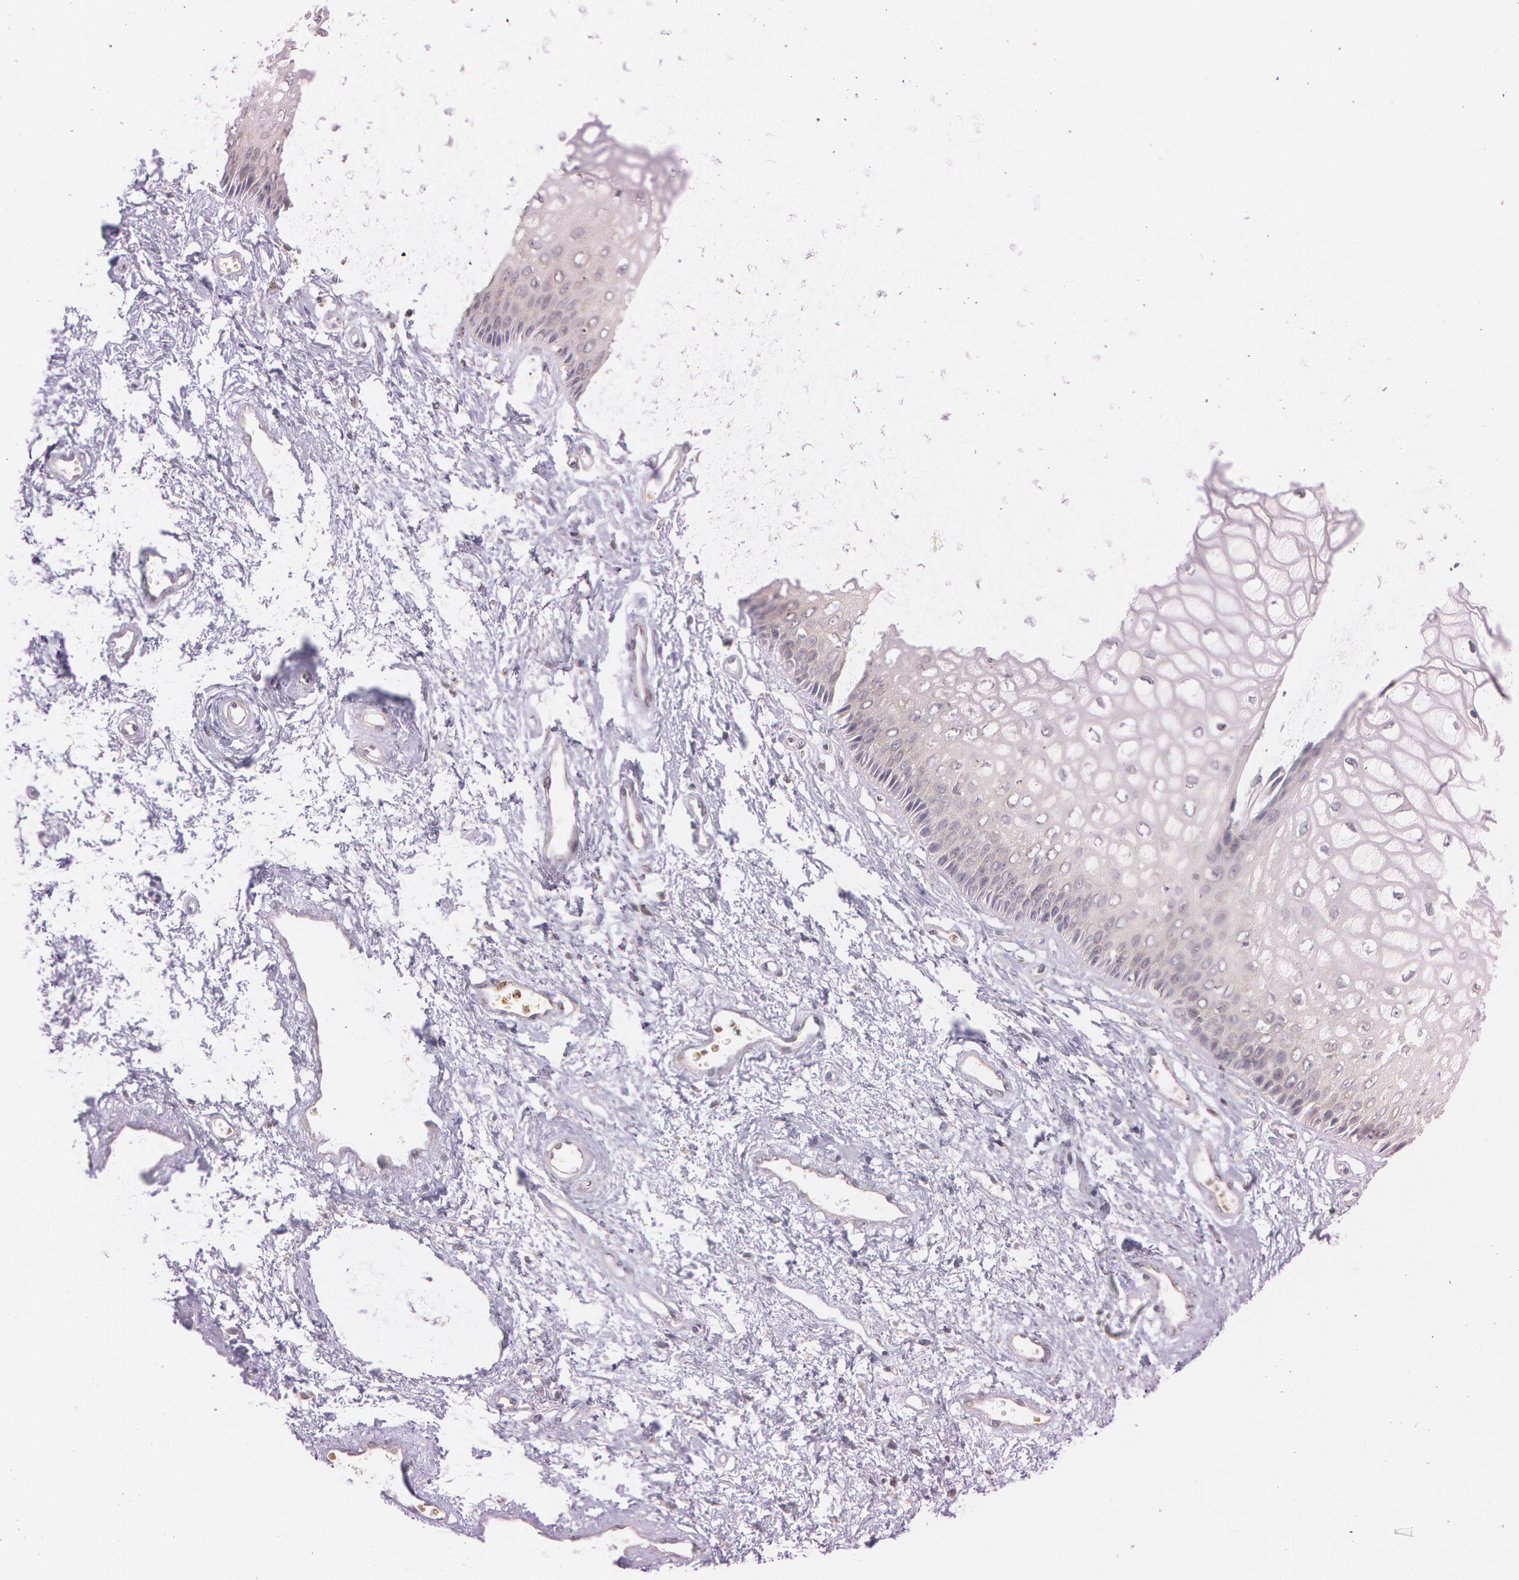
{"staining": {"intensity": "weak", "quantity": ">75%", "location": "cytoplasmic/membranous"}, "tissue": "vagina", "cell_type": "Squamous epithelial cells", "image_type": "normal", "snomed": [{"axis": "morphology", "description": "Normal tissue, NOS"}, {"axis": "topography", "description": "Vagina"}], "caption": "Vagina stained with a brown dye exhibits weak cytoplasmic/membranous positive positivity in about >75% of squamous epithelial cells.", "gene": "ATG2B", "patient": {"sex": "female", "age": 34}}